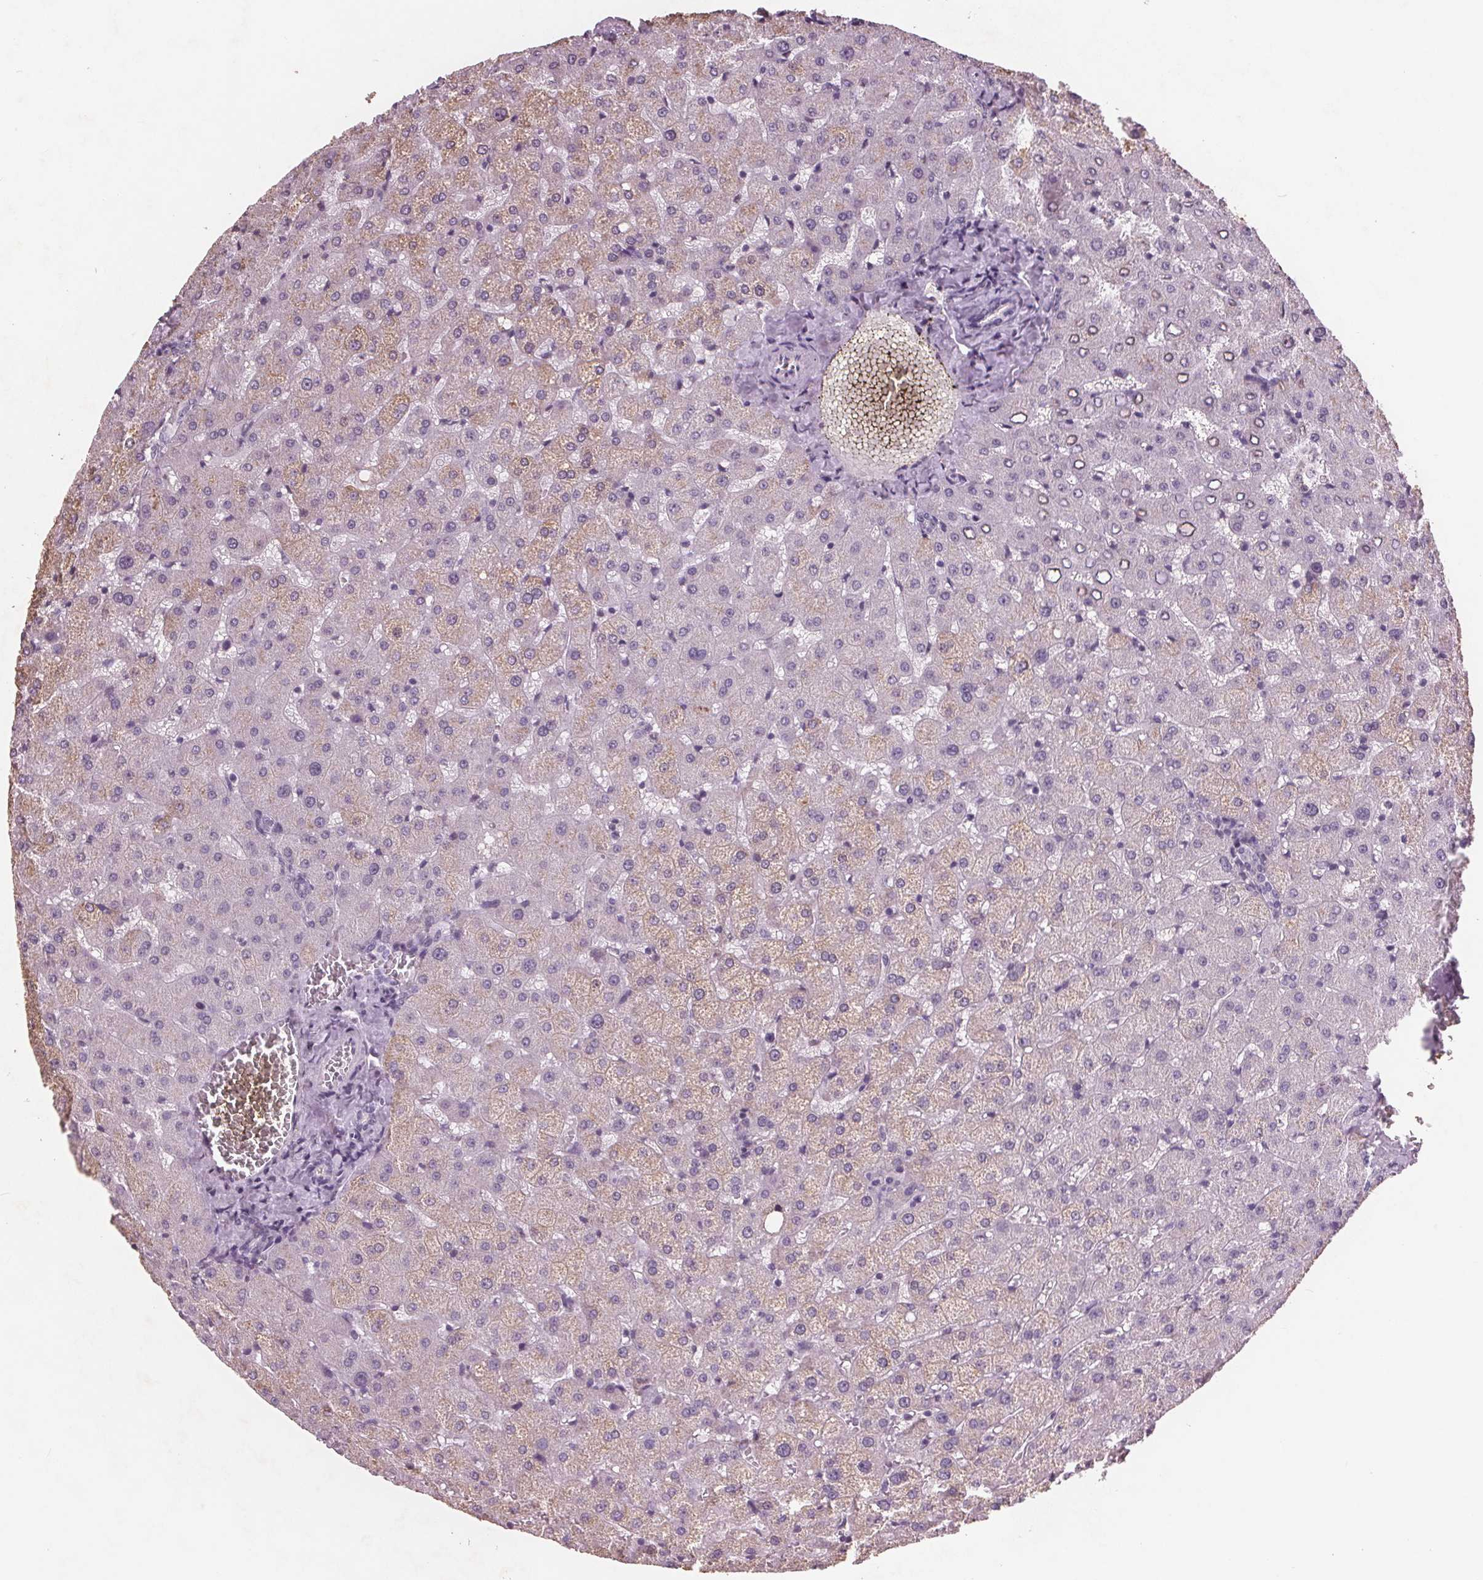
{"staining": {"intensity": "negative", "quantity": "none", "location": "none"}, "tissue": "liver", "cell_type": "Cholangiocytes", "image_type": "normal", "snomed": [{"axis": "morphology", "description": "Normal tissue, NOS"}, {"axis": "topography", "description": "Liver"}], "caption": "A micrograph of liver stained for a protein exhibits no brown staining in cholangiocytes.", "gene": "PTPN14", "patient": {"sex": "female", "age": 50}}